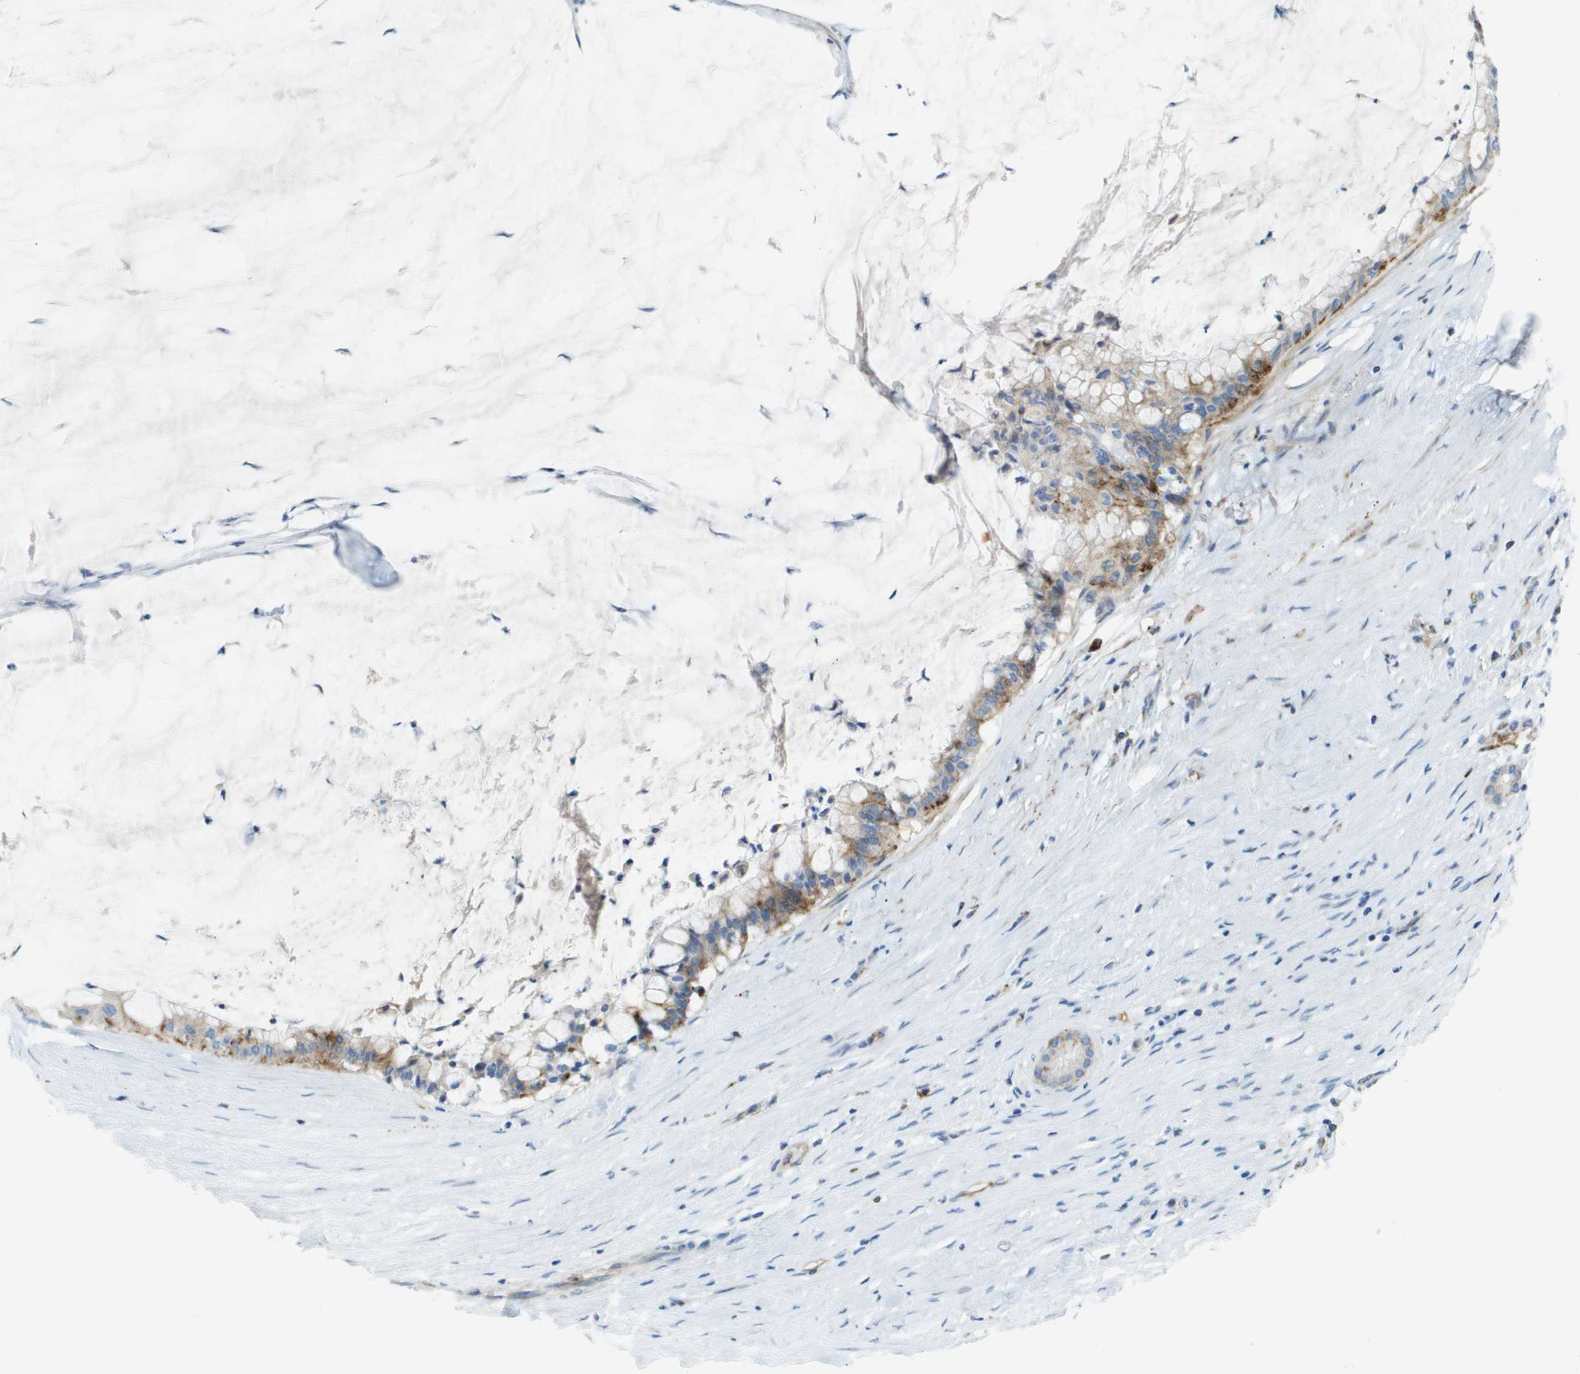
{"staining": {"intensity": "moderate", "quantity": "25%-75%", "location": "cytoplasmic/membranous"}, "tissue": "pancreatic cancer", "cell_type": "Tumor cells", "image_type": "cancer", "snomed": [{"axis": "morphology", "description": "Adenocarcinoma, NOS"}, {"axis": "topography", "description": "Pancreas"}], "caption": "Human pancreatic cancer (adenocarcinoma) stained for a protein (brown) demonstrates moderate cytoplasmic/membranous positive staining in approximately 25%-75% of tumor cells.", "gene": "SDC1", "patient": {"sex": "male", "age": 41}}